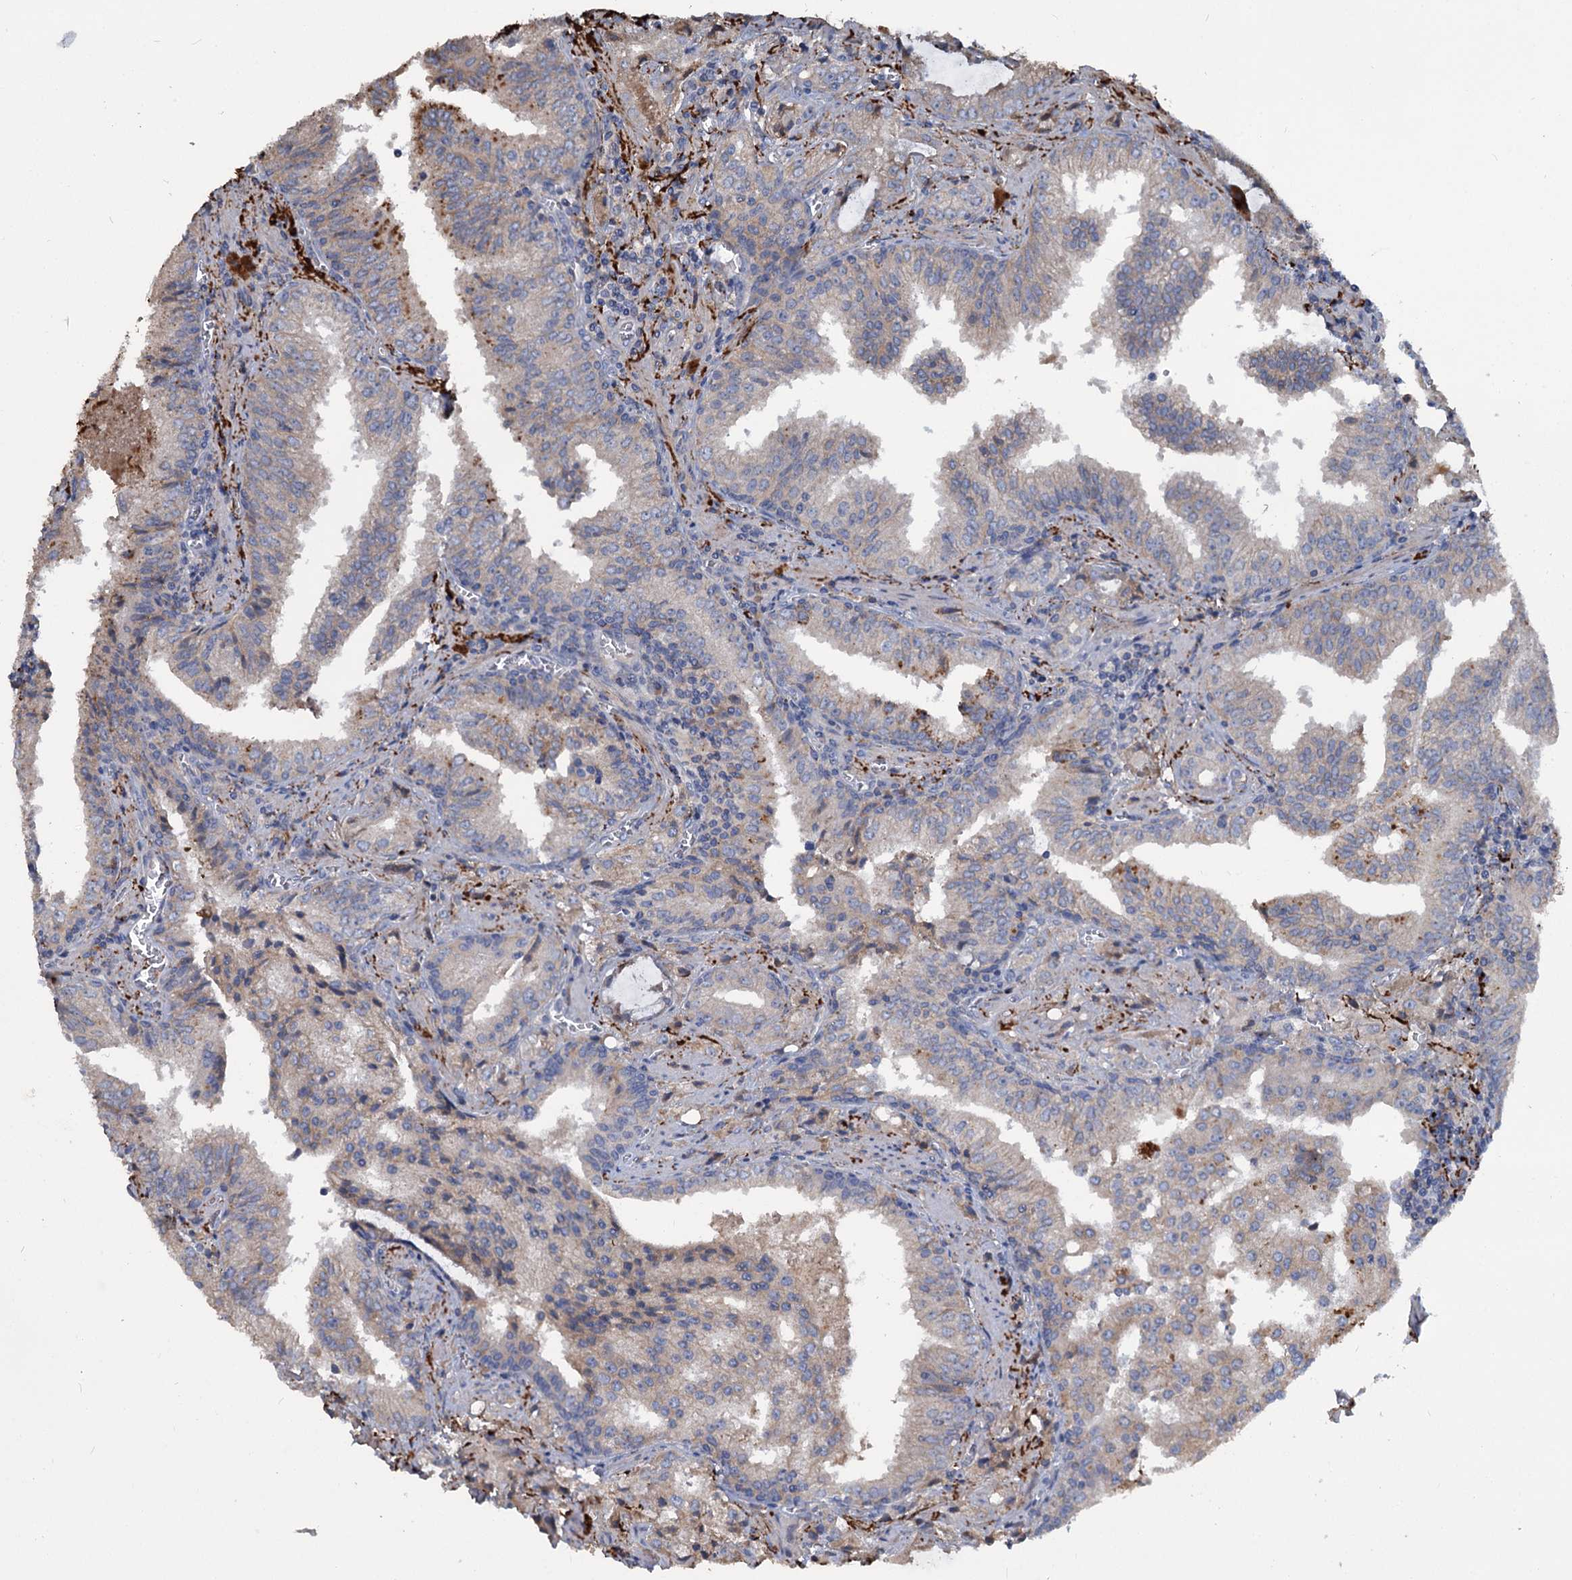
{"staining": {"intensity": "negative", "quantity": "none", "location": "none"}, "tissue": "prostate cancer", "cell_type": "Tumor cells", "image_type": "cancer", "snomed": [{"axis": "morphology", "description": "Adenocarcinoma, High grade"}, {"axis": "topography", "description": "Prostate"}], "caption": "Immunohistochemical staining of prostate cancer (adenocarcinoma (high-grade)) displays no significant staining in tumor cells.", "gene": "URAD", "patient": {"sex": "male", "age": 68}}